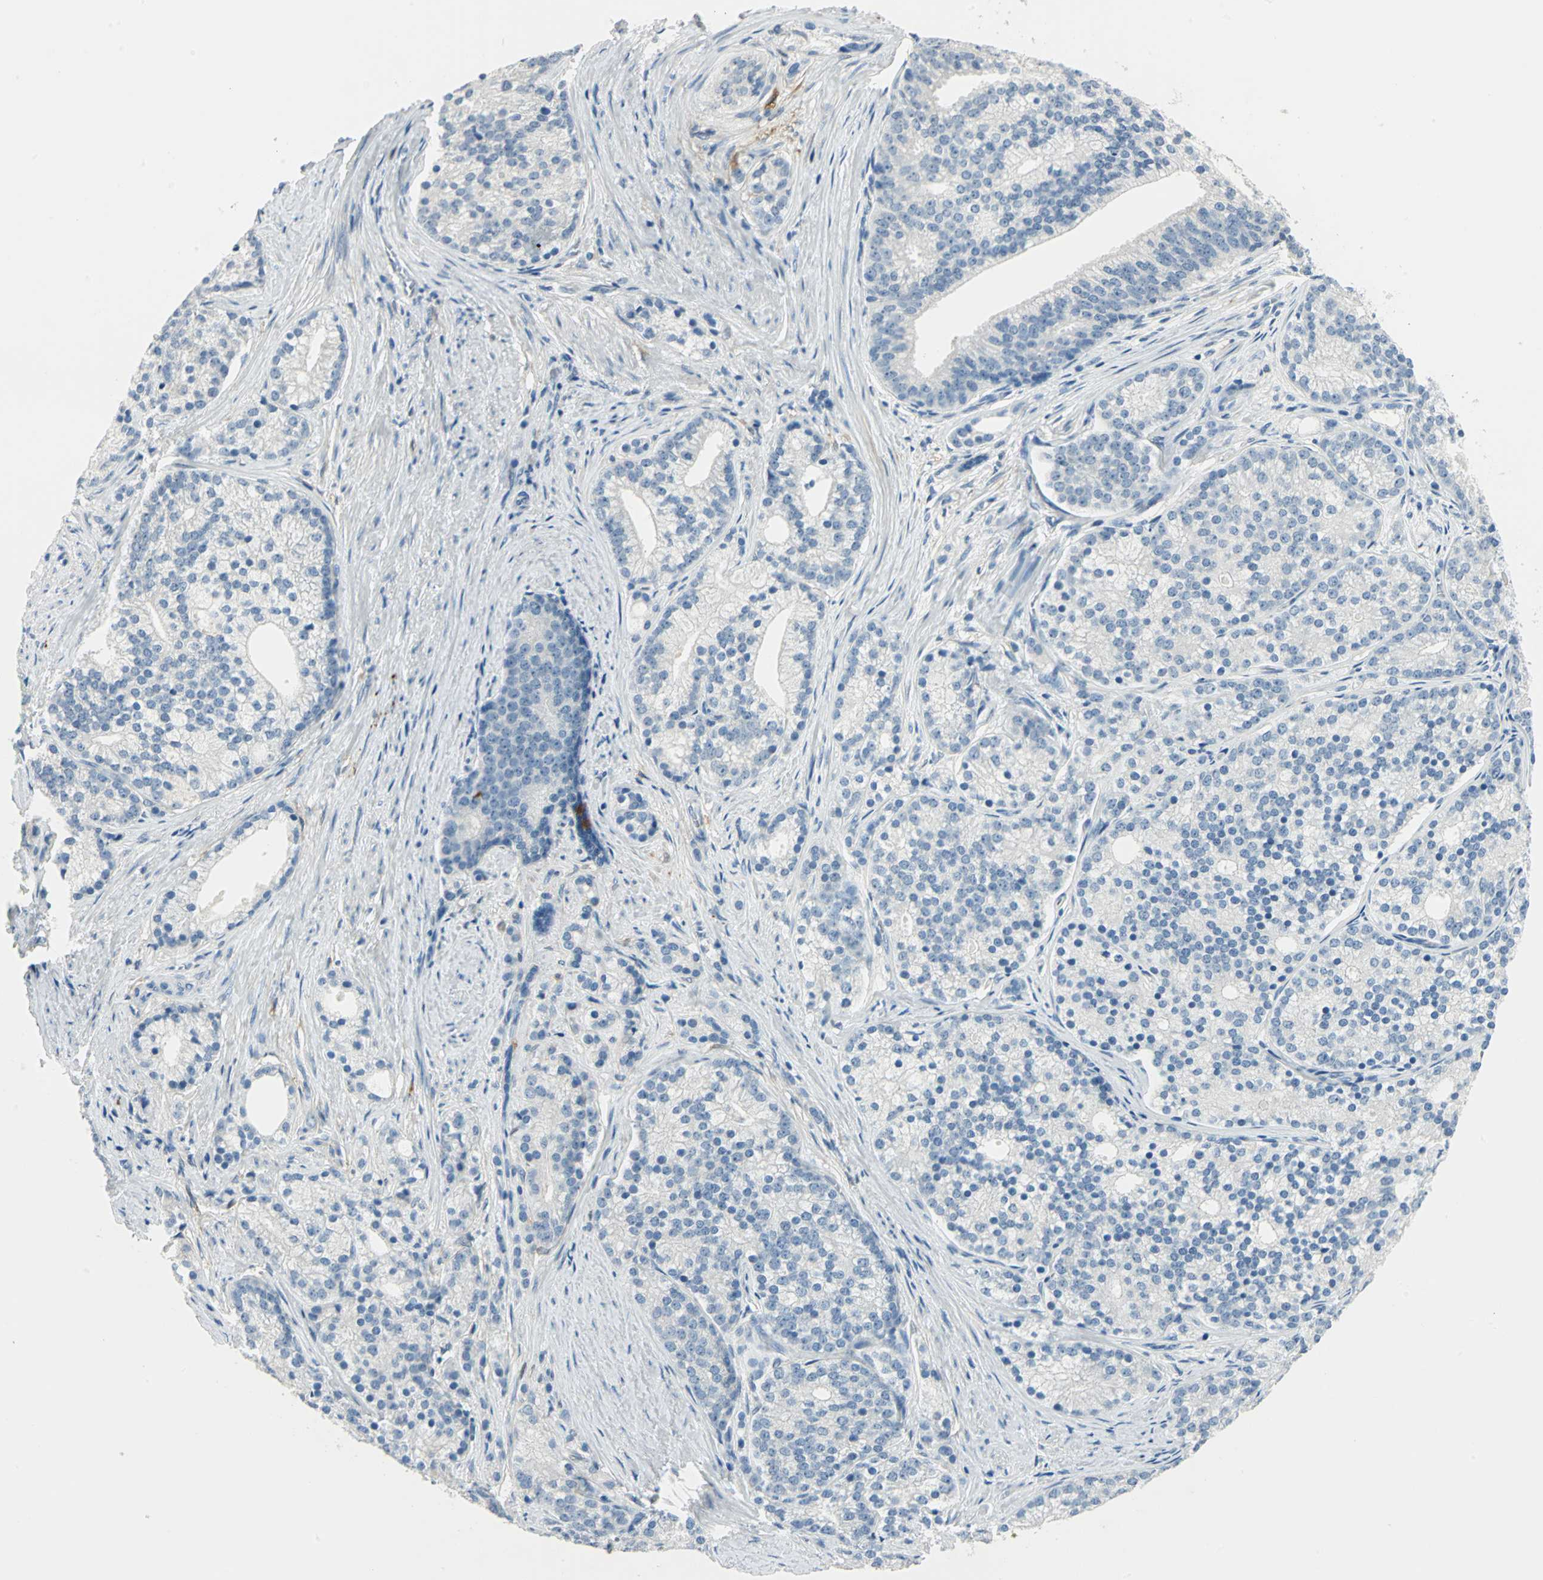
{"staining": {"intensity": "negative", "quantity": "none", "location": "none"}, "tissue": "prostate cancer", "cell_type": "Tumor cells", "image_type": "cancer", "snomed": [{"axis": "morphology", "description": "Adenocarcinoma, Low grade"}, {"axis": "topography", "description": "Prostate"}], "caption": "Prostate adenocarcinoma (low-grade) was stained to show a protein in brown. There is no significant expression in tumor cells.", "gene": "UCHL1", "patient": {"sex": "male", "age": 71}}